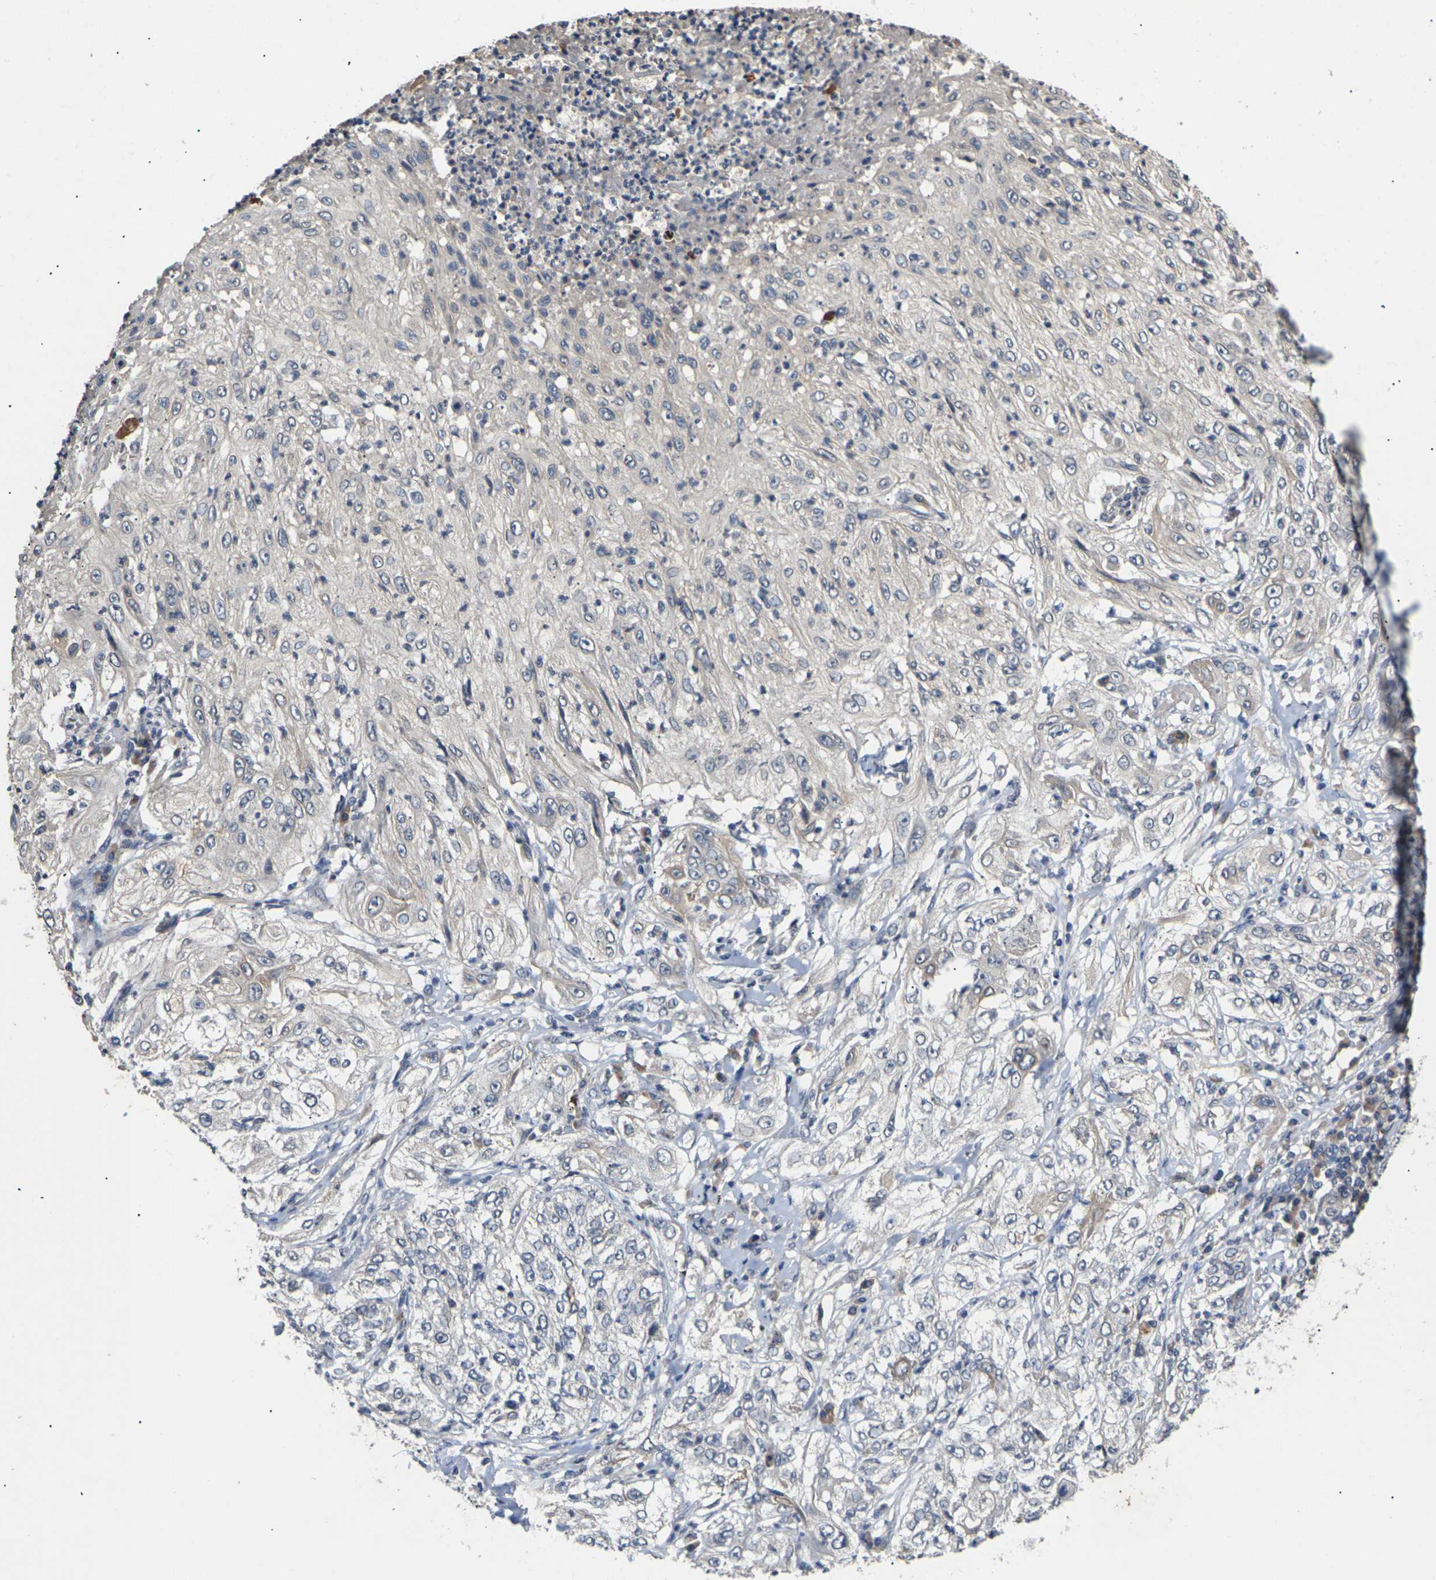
{"staining": {"intensity": "negative", "quantity": "none", "location": "none"}, "tissue": "lung cancer", "cell_type": "Tumor cells", "image_type": "cancer", "snomed": [{"axis": "morphology", "description": "Inflammation, NOS"}, {"axis": "morphology", "description": "Squamous cell carcinoma, NOS"}, {"axis": "topography", "description": "Lymph node"}, {"axis": "topography", "description": "Soft tissue"}, {"axis": "topography", "description": "Lung"}], "caption": "Squamous cell carcinoma (lung) was stained to show a protein in brown. There is no significant expression in tumor cells. (Stains: DAB (3,3'-diaminobenzidine) immunohistochemistry with hematoxylin counter stain, Microscopy: brightfield microscopy at high magnification).", "gene": "SLC2A2", "patient": {"sex": "male", "age": 66}}